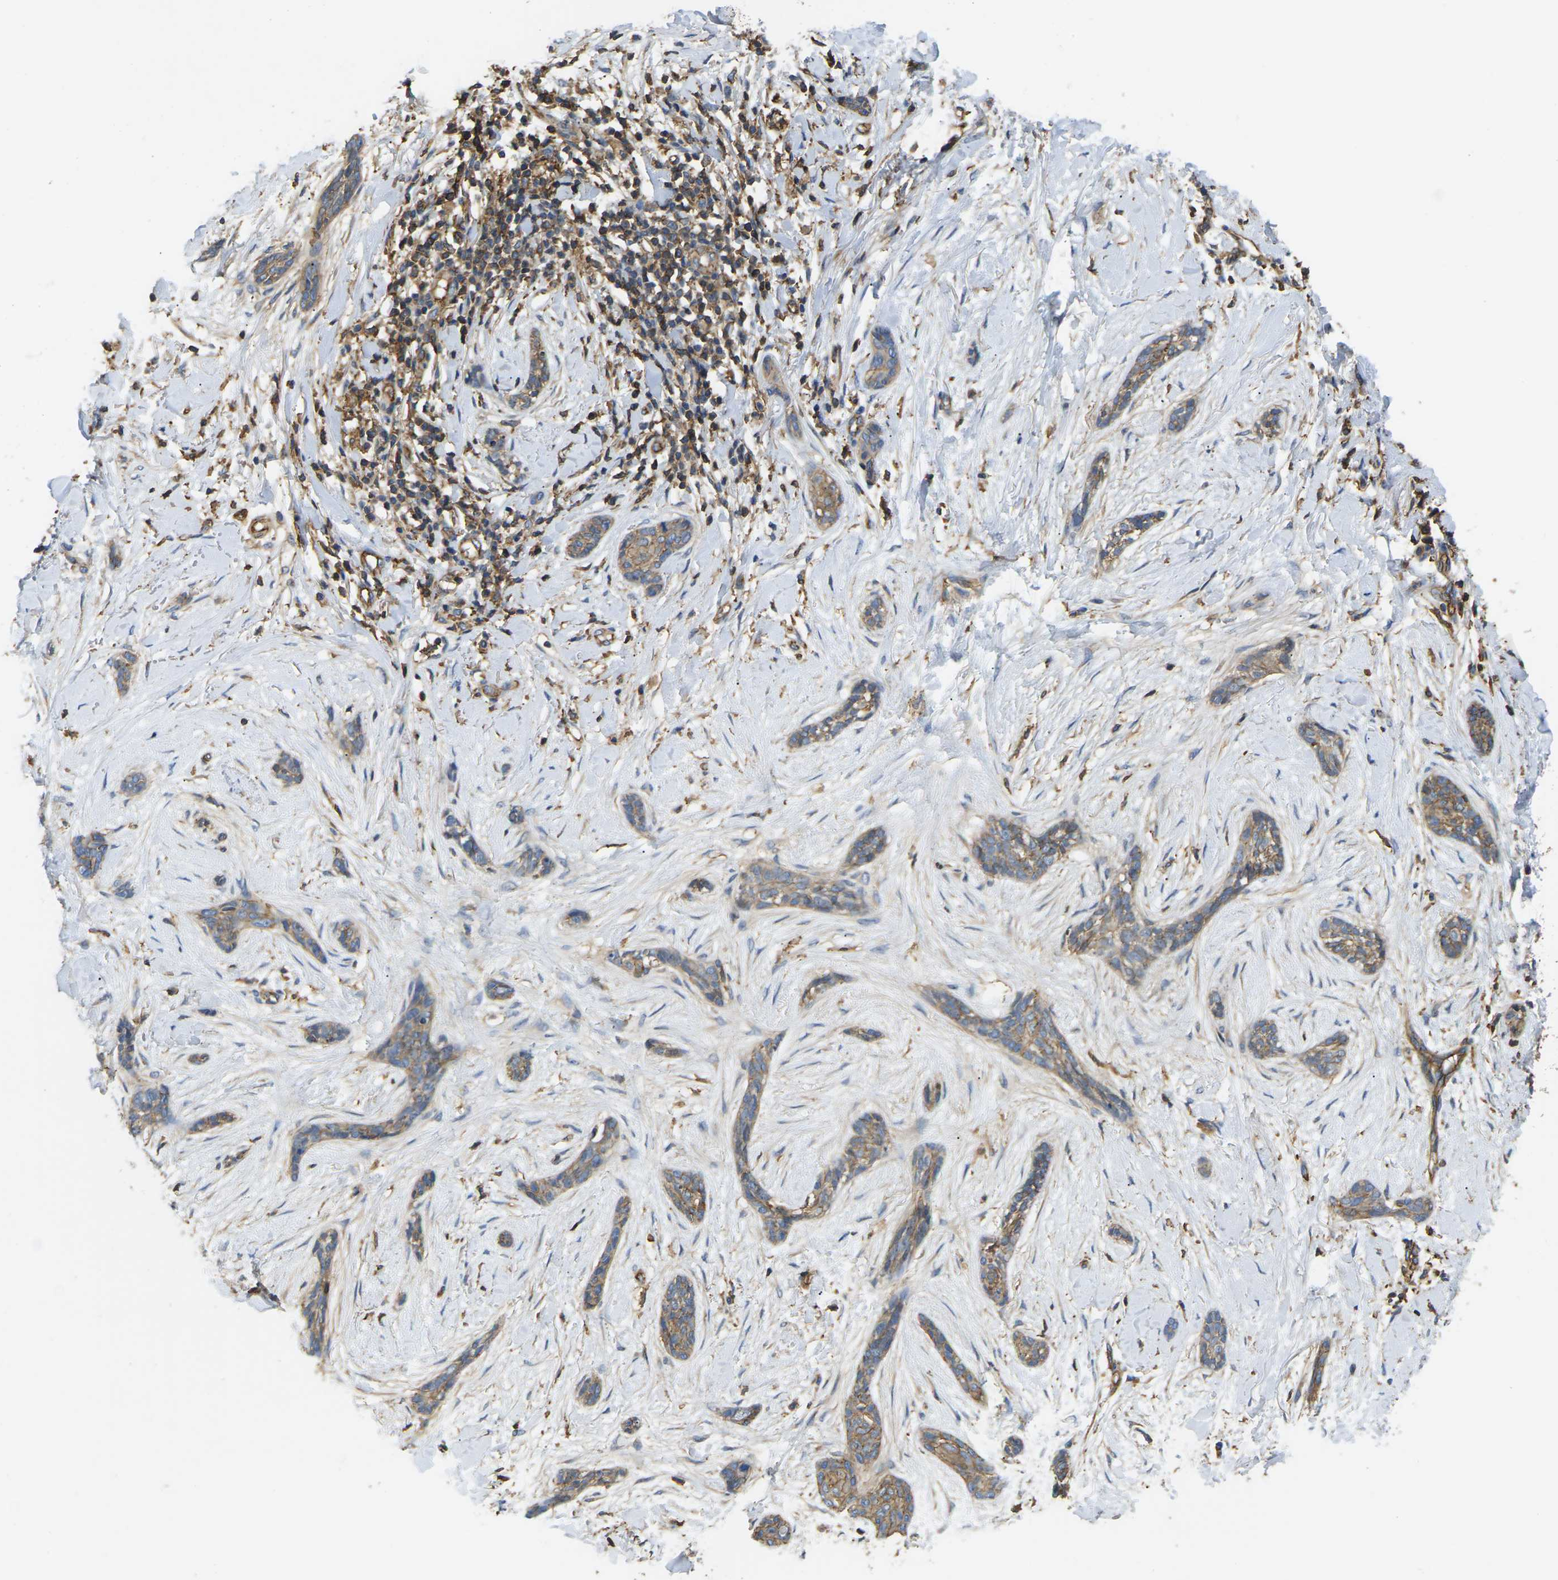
{"staining": {"intensity": "moderate", "quantity": ">75%", "location": "cytoplasmic/membranous"}, "tissue": "skin cancer", "cell_type": "Tumor cells", "image_type": "cancer", "snomed": [{"axis": "morphology", "description": "Basal cell carcinoma"}, {"axis": "morphology", "description": "Adnexal tumor, benign"}, {"axis": "topography", "description": "Skin"}], "caption": "This image reveals immunohistochemistry staining of benign adnexal tumor (skin), with medium moderate cytoplasmic/membranous positivity in about >75% of tumor cells.", "gene": "IQGAP1", "patient": {"sex": "female", "age": 42}}